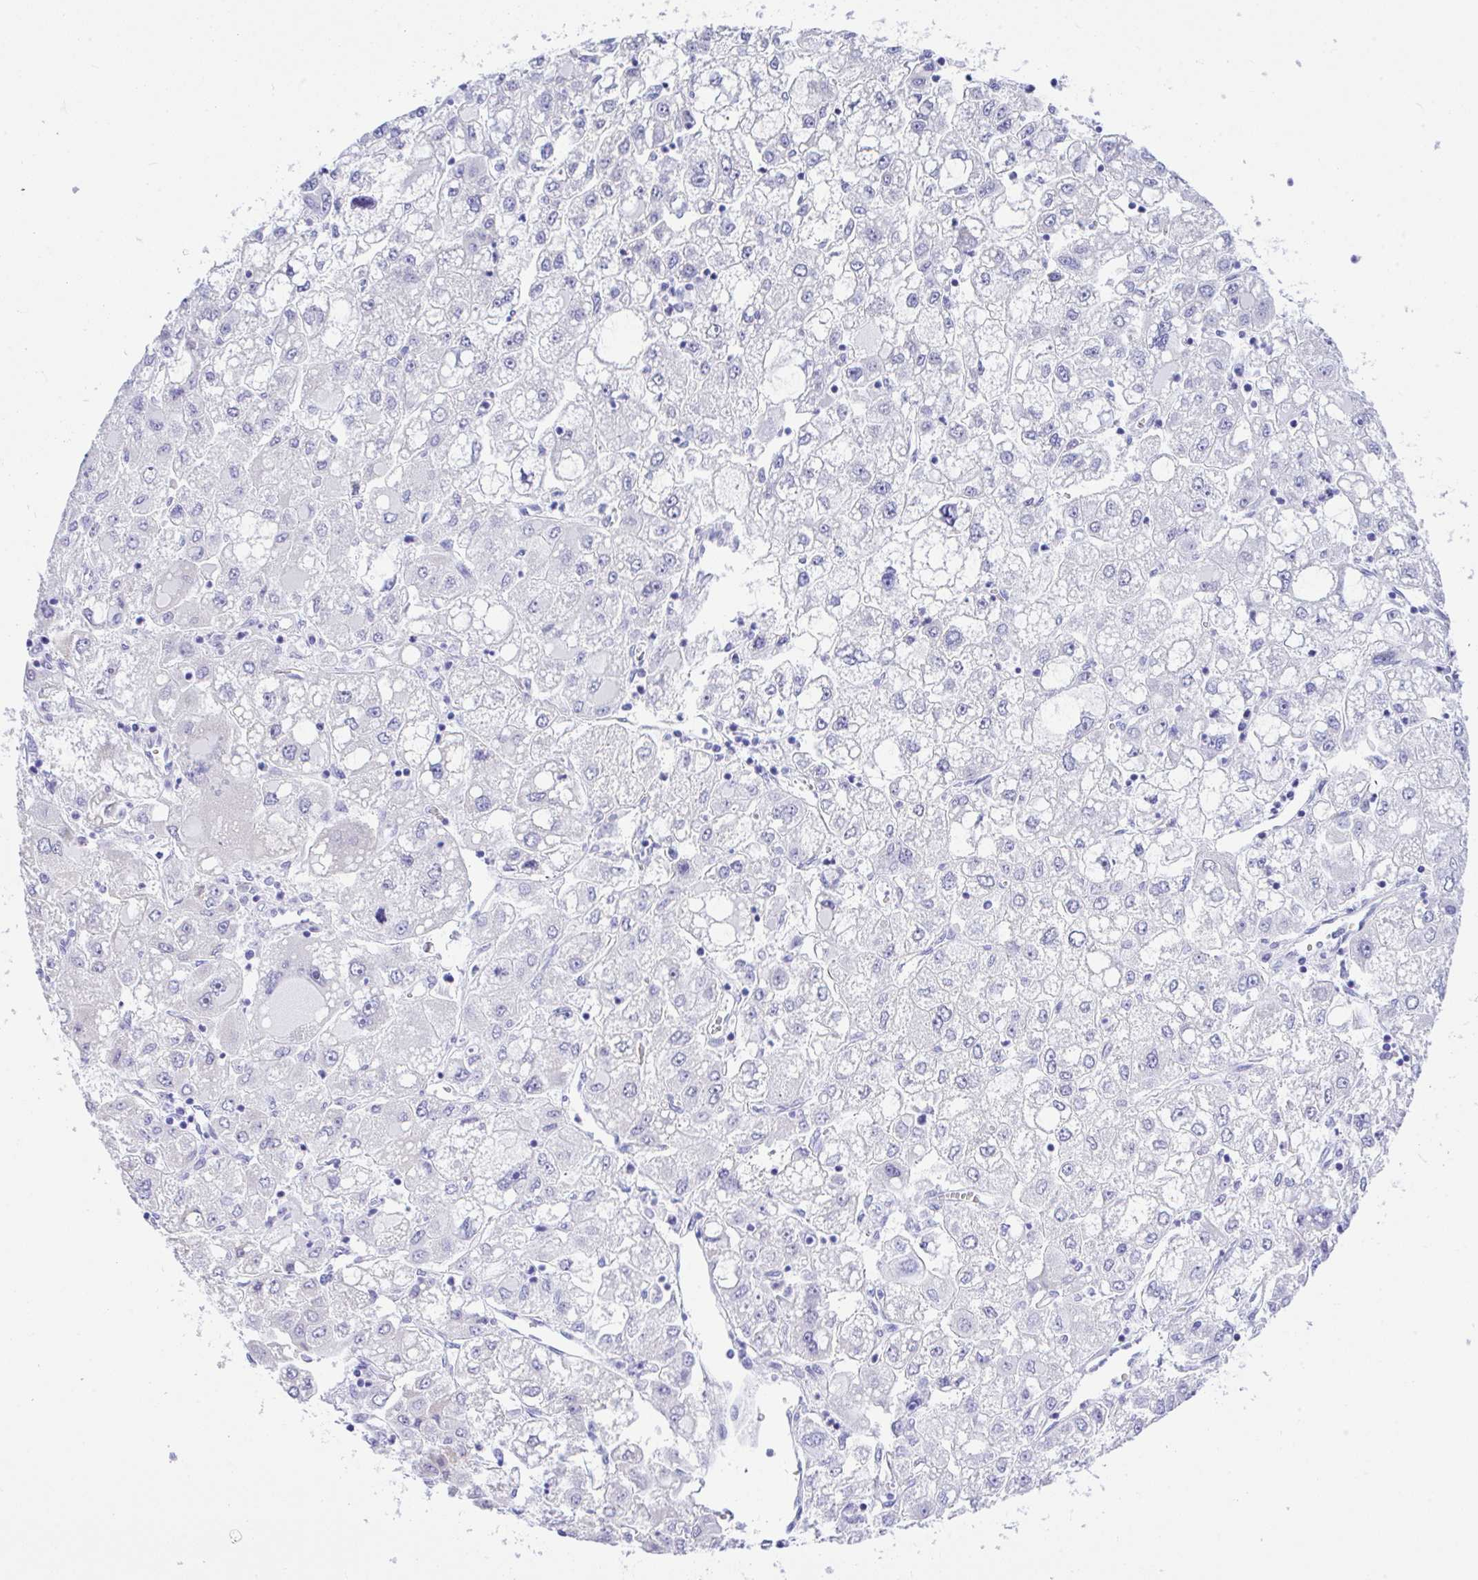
{"staining": {"intensity": "negative", "quantity": "none", "location": "none"}, "tissue": "liver cancer", "cell_type": "Tumor cells", "image_type": "cancer", "snomed": [{"axis": "morphology", "description": "Carcinoma, Hepatocellular, NOS"}, {"axis": "topography", "description": "Liver"}], "caption": "IHC image of hepatocellular carcinoma (liver) stained for a protein (brown), which exhibits no positivity in tumor cells. (Stains: DAB IHC with hematoxylin counter stain, Microscopy: brightfield microscopy at high magnification).", "gene": "SEL1L2", "patient": {"sex": "male", "age": 40}}